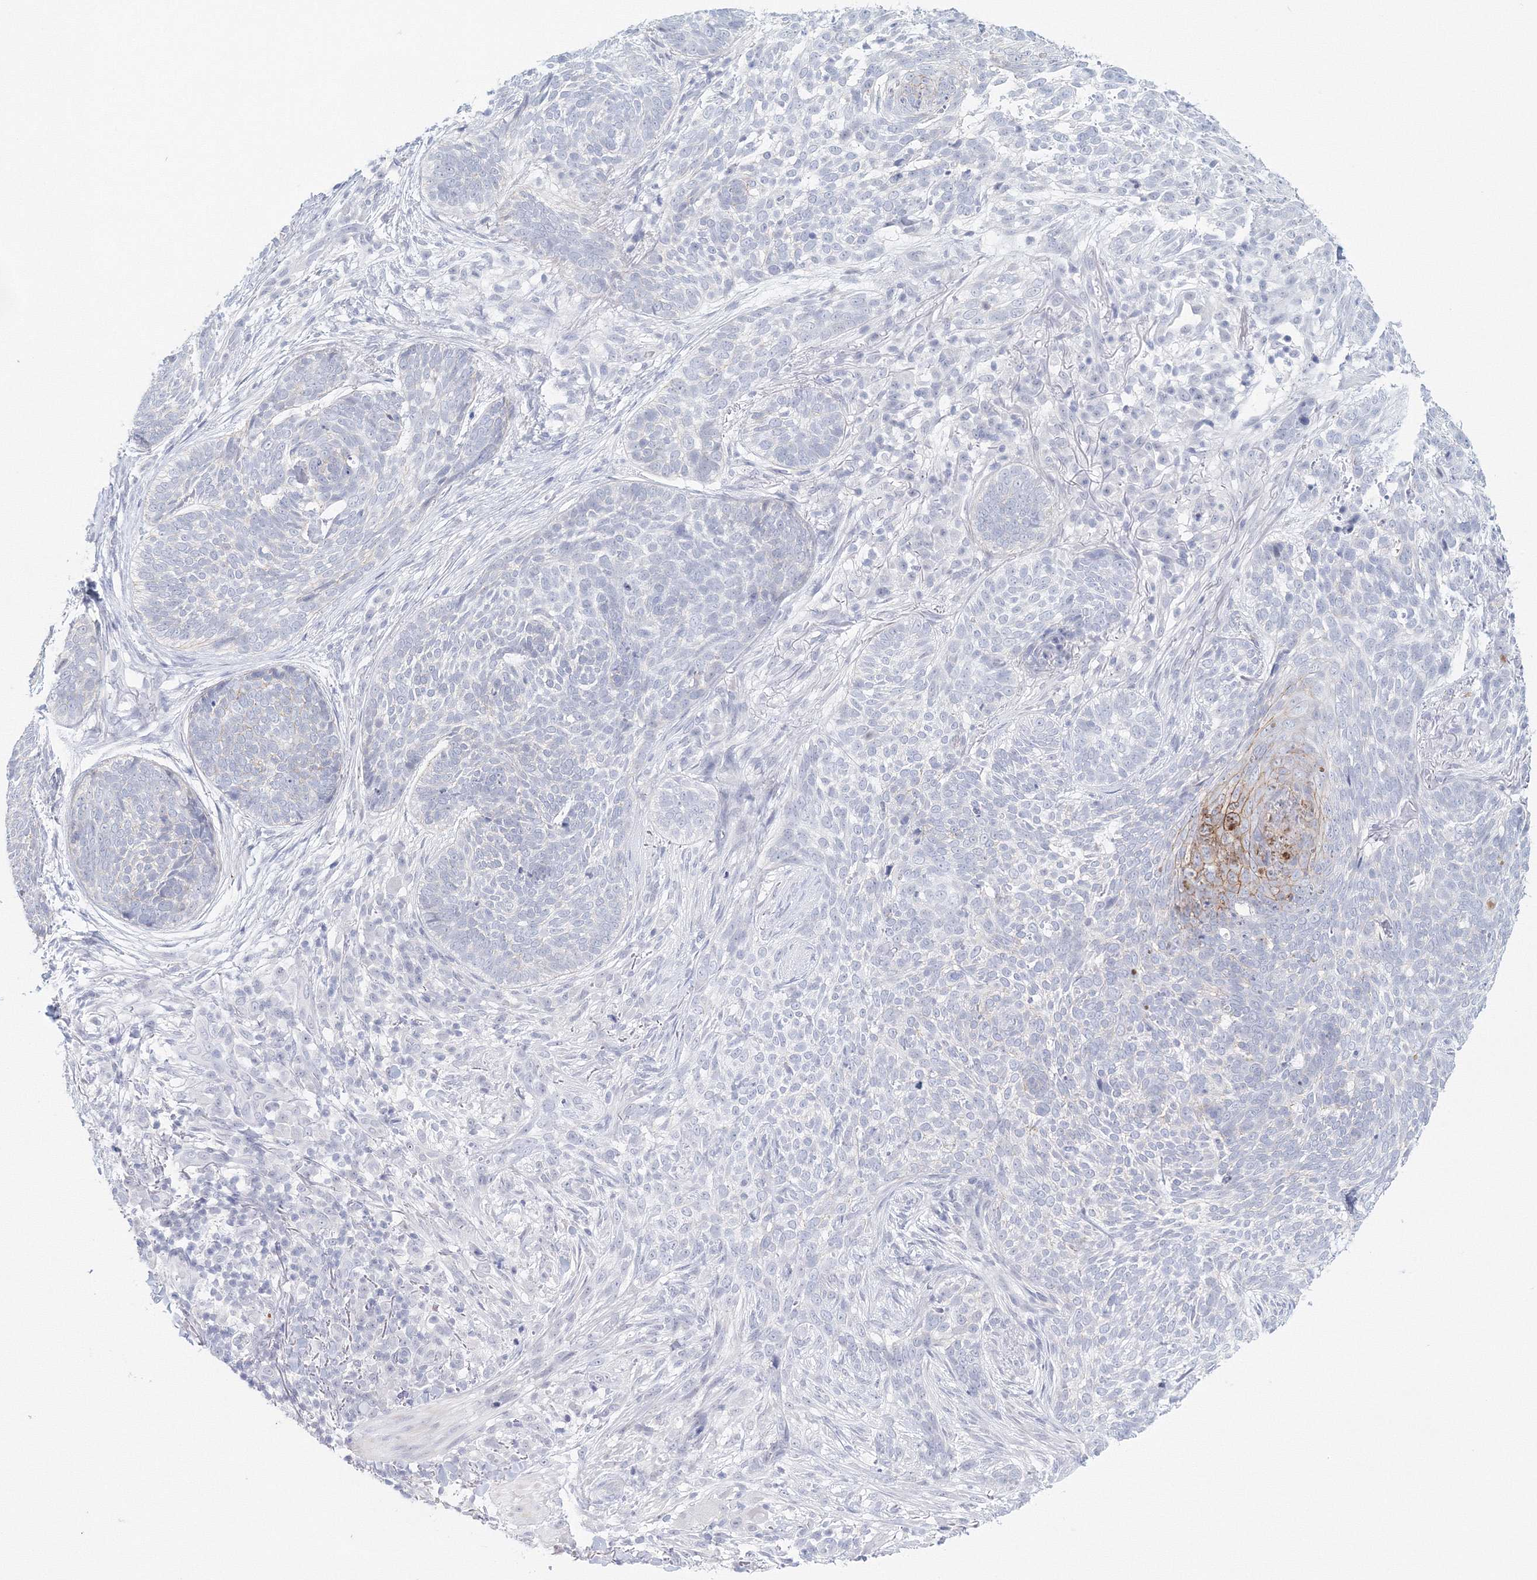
{"staining": {"intensity": "moderate", "quantity": "<25%", "location": "cytoplasmic/membranous"}, "tissue": "skin cancer", "cell_type": "Tumor cells", "image_type": "cancer", "snomed": [{"axis": "morphology", "description": "Basal cell carcinoma"}, {"axis": "topography", "description": "Skin"}], "caption": "Moderate cytoplasmic/membranous positivity for a protein is identified in approximately <25% of tumor cells of basal cell carcinoma (skin) using immunohistochemistry.", "gene": "VSIG1", "patient": {"sex": "female", "age": 64}}